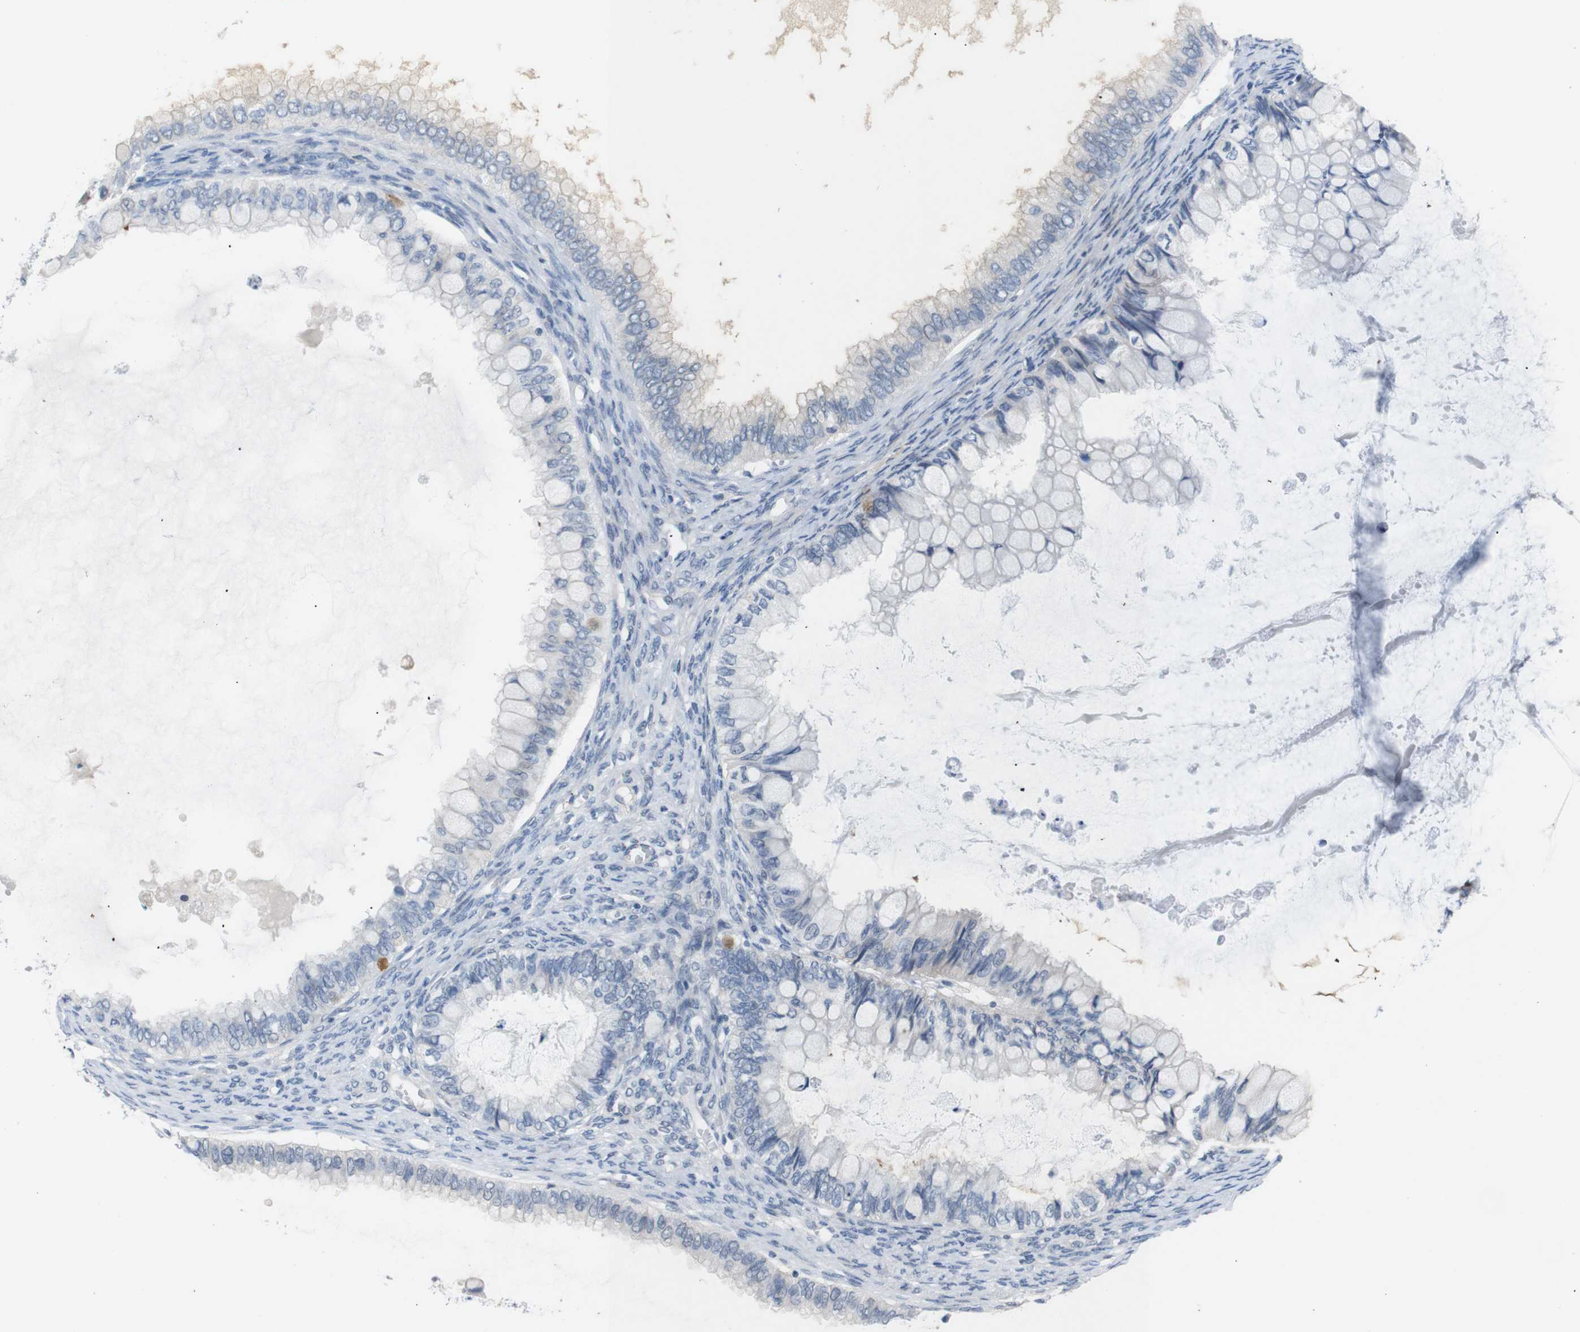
{"staining": {"intensity": "negative", "quantity": "none", "location": "none"}, "tissue": "ovarian cancer", "cell_type": "Tumor cells", "image_type": "cancer", "snomed": [{"axis": "morphology", "description": "Cystadenocarcinoma, mucinous, NOS"}, {"axis": "topography", "description": "Ovary"}], "caption": "This is a histopathology image of IHC staining of ovarian mucinous cystadenocarcinoma, which shows no expression in tumor cells.", "gene": "CHRM5", "patient": {"sex": "female", "age": 80}}